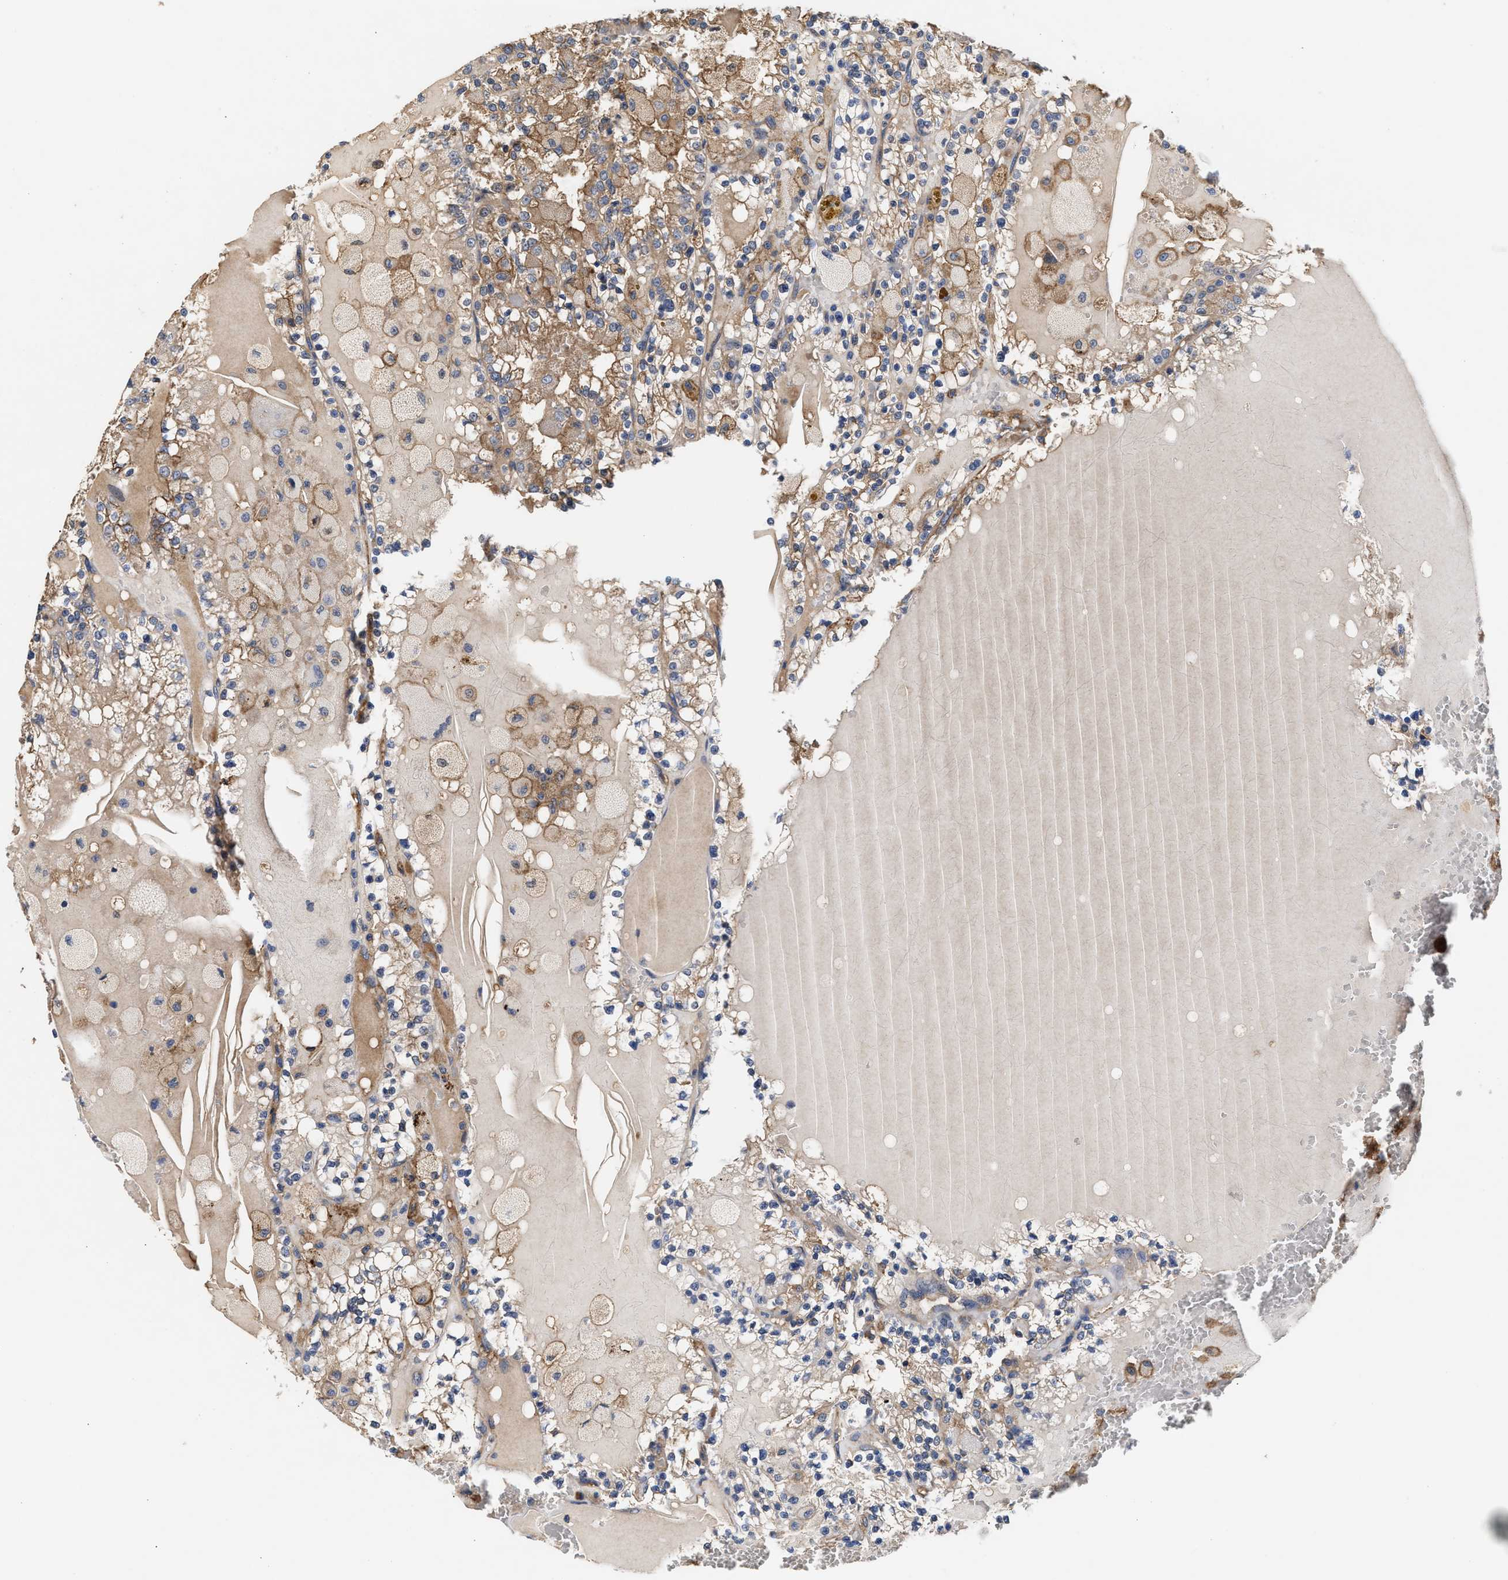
{"staining": {"intensity": "weak", "quantity": ">75%", "location": "cytoplasmic/membranous"}, "tissue": "renal cancer", "cell_type": "Tumor cells", "image_type": "cancer", "snomed": [{"axis": "morphology", "description": "Adenocarcinoma, NOS"}, {"axis": "topography", "description": "Kidney"}], "caption": "Renal cancer (adenocarcinoma) was stained to show a protein in brown. There is low levels of weak cytoplasmic/membranous expression in approximately >75% of tumor cells.", "gene": "KLB", "patient": {"sex": "female", "age": 56}}